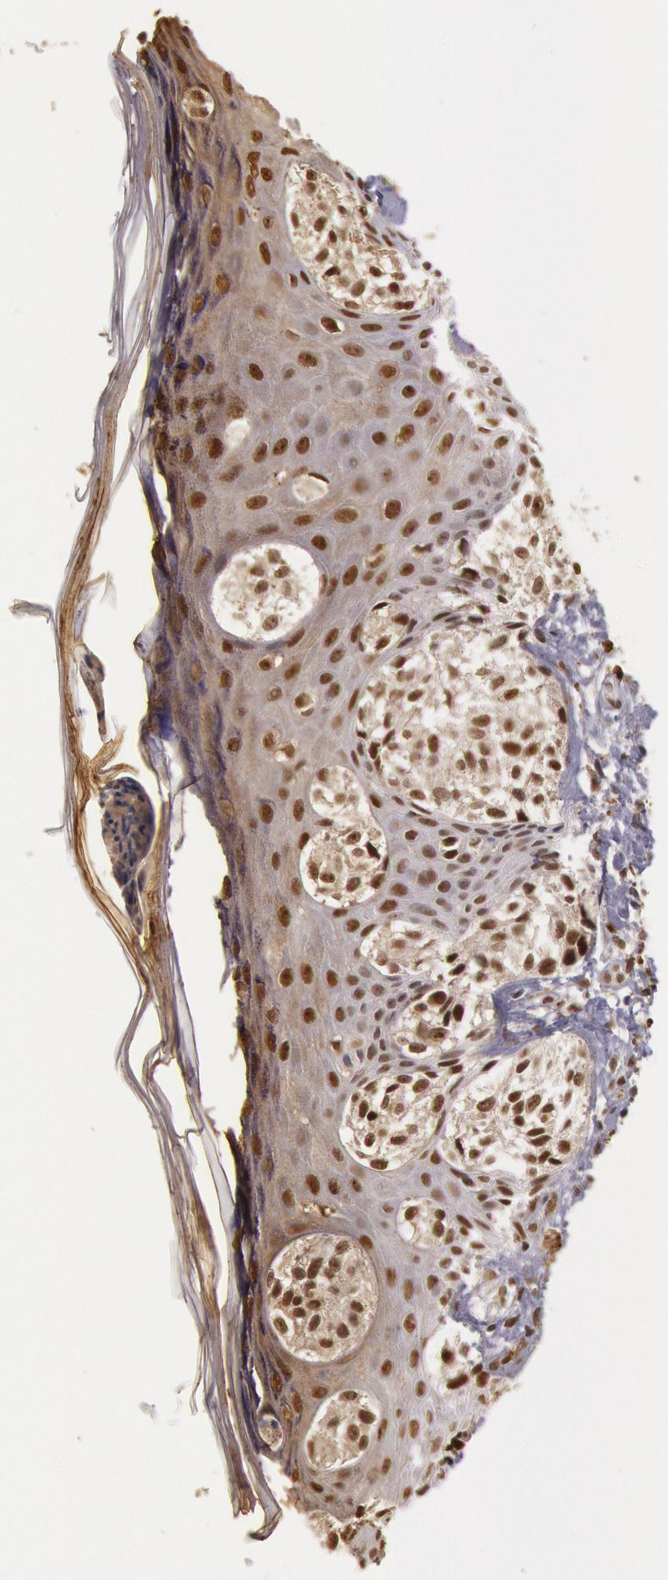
{"staining": {"intensity": "moderate", "quantity": ">75%", "location": "nuclear"}, "tissue": "melanoma", "cell_type": "Tumor cells", "image_type": "cancer", "snomed": [{"axis": "morphology", "description": "Malignant melanoma, NOS"}, {"axis": "topography", "description": "Skin"}], "caption": "This histopathology image exhibits immunohistochemistry staining of melanoma, with medium moderate nuclear expression in approximately >75% of tumor cells.", "gene": "LIG4", "patient": {"sex": "male", "age": 57}}